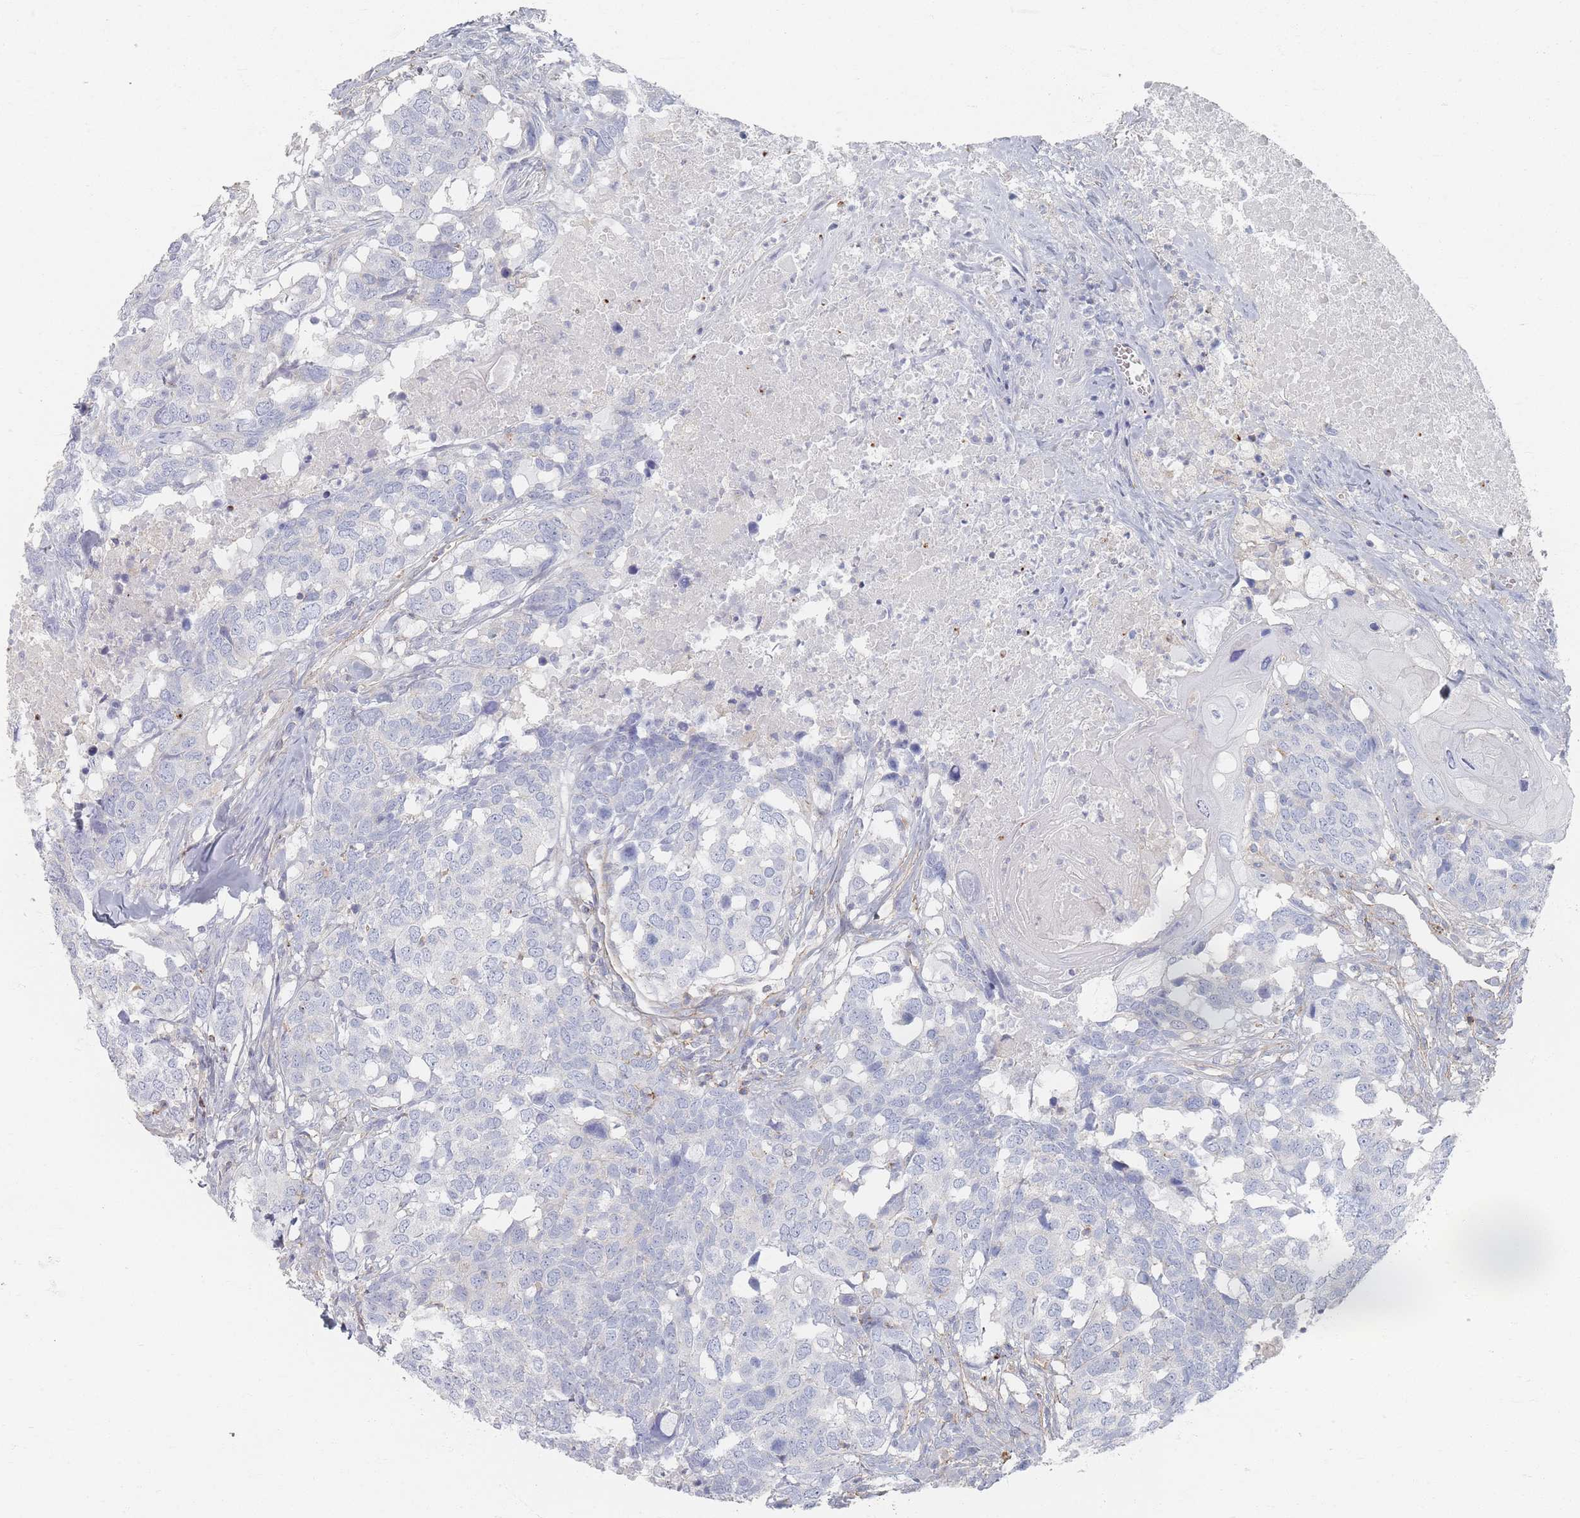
{"staining": {"intensity": "negative", "quantity": "none", "location": "none"}, "tissue": "head and neck cancer", "cell_type": "Tumor cells", "image_type": "cancer", "snomed": [{"axis": "morphology", "description": "Squamous cell carcinoma, NOS"}, {"axis": "topography", "description": "Head-Neck"}], "caption": "This is an immunohistochemistry (IHC) photomicrograph of head and neck cancer. There is no positivity in tumor cells.", "gene": "GNB1", "patient": {"sex": "male", "age": 66}}